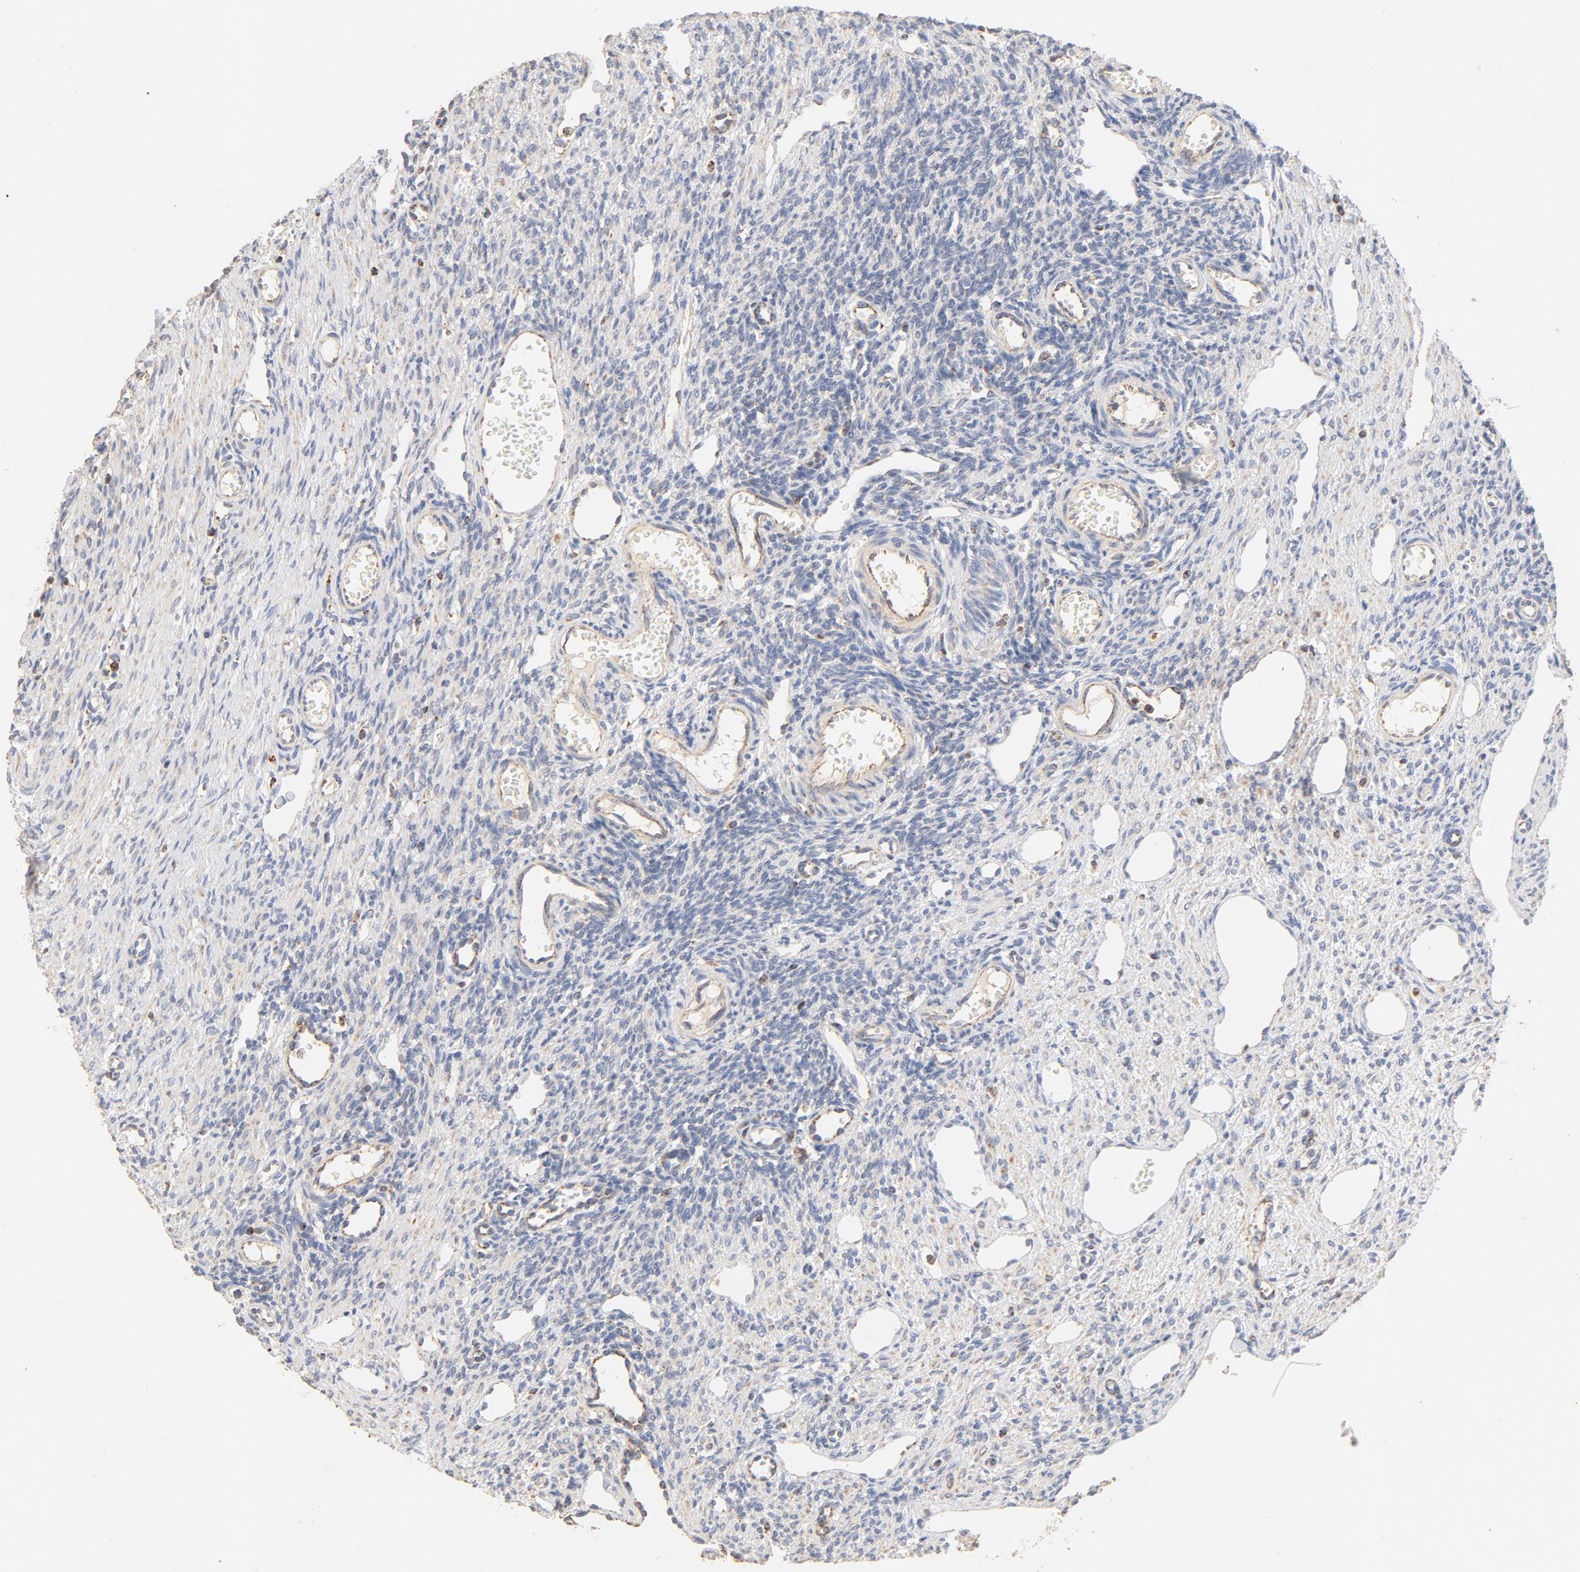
{"staining": {"intensity": "weak", "quantity": "25%-75%", "location": "cytoplasmic/membranous"}, "tissue": "ovary", "cell_type": "Ovarian stroma cells", "image_type": "normal", "snomed": [{"axis": "morphology", "description": "Normal tissue, NOS"}, {"axis": "topography", "description": "Ovary"}], "caption": "Ovary stained with DAB immunohistochemistry demonstrates low levels of weak cytoplasmic/membranous staining in about 25%-75% of ovarian stroma cells. Ihc stains the protein of interest in brown and the nuclei are stained blue.", "gene": "COX4I1", "patient": {"sex": "female", "age": 33}}